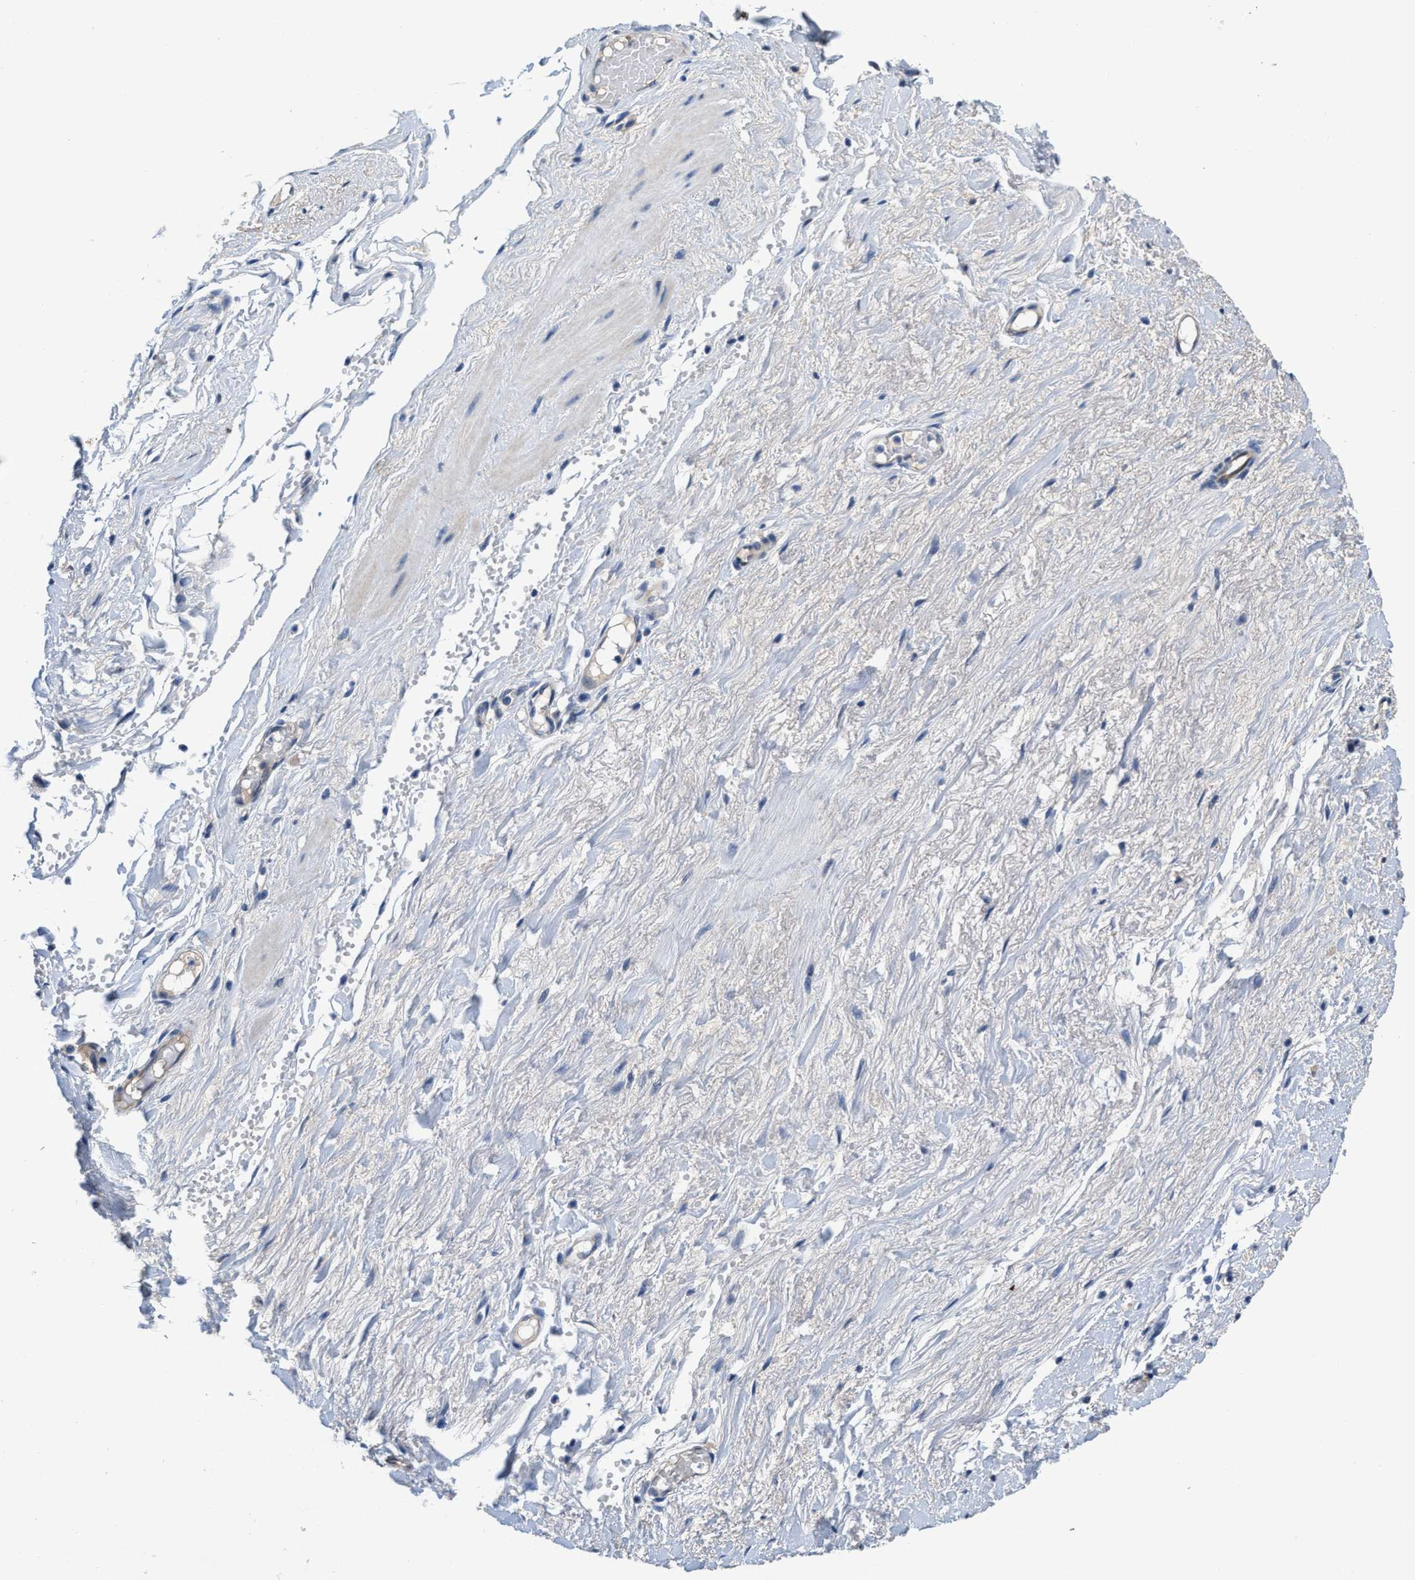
{"staining": {"intensity": "weak", "quantity": "<25%", "location": "cytoplasmic/membranous"}, "tissue": "adipose tissue", "cell_type": "Adipocytes", "image_type": "normal", "snomed": [{"axis": "morphology", "description": "Normal tissue, NOS"}, {"axis": "topography", "description": "Soft tissue"}], "caption": "Immunohistochemistry (IHC) of benign adipose tissue displays no expression in adipocytes.", "gene": "PEG10", "patient": {"sex": "male", "age": 72}}